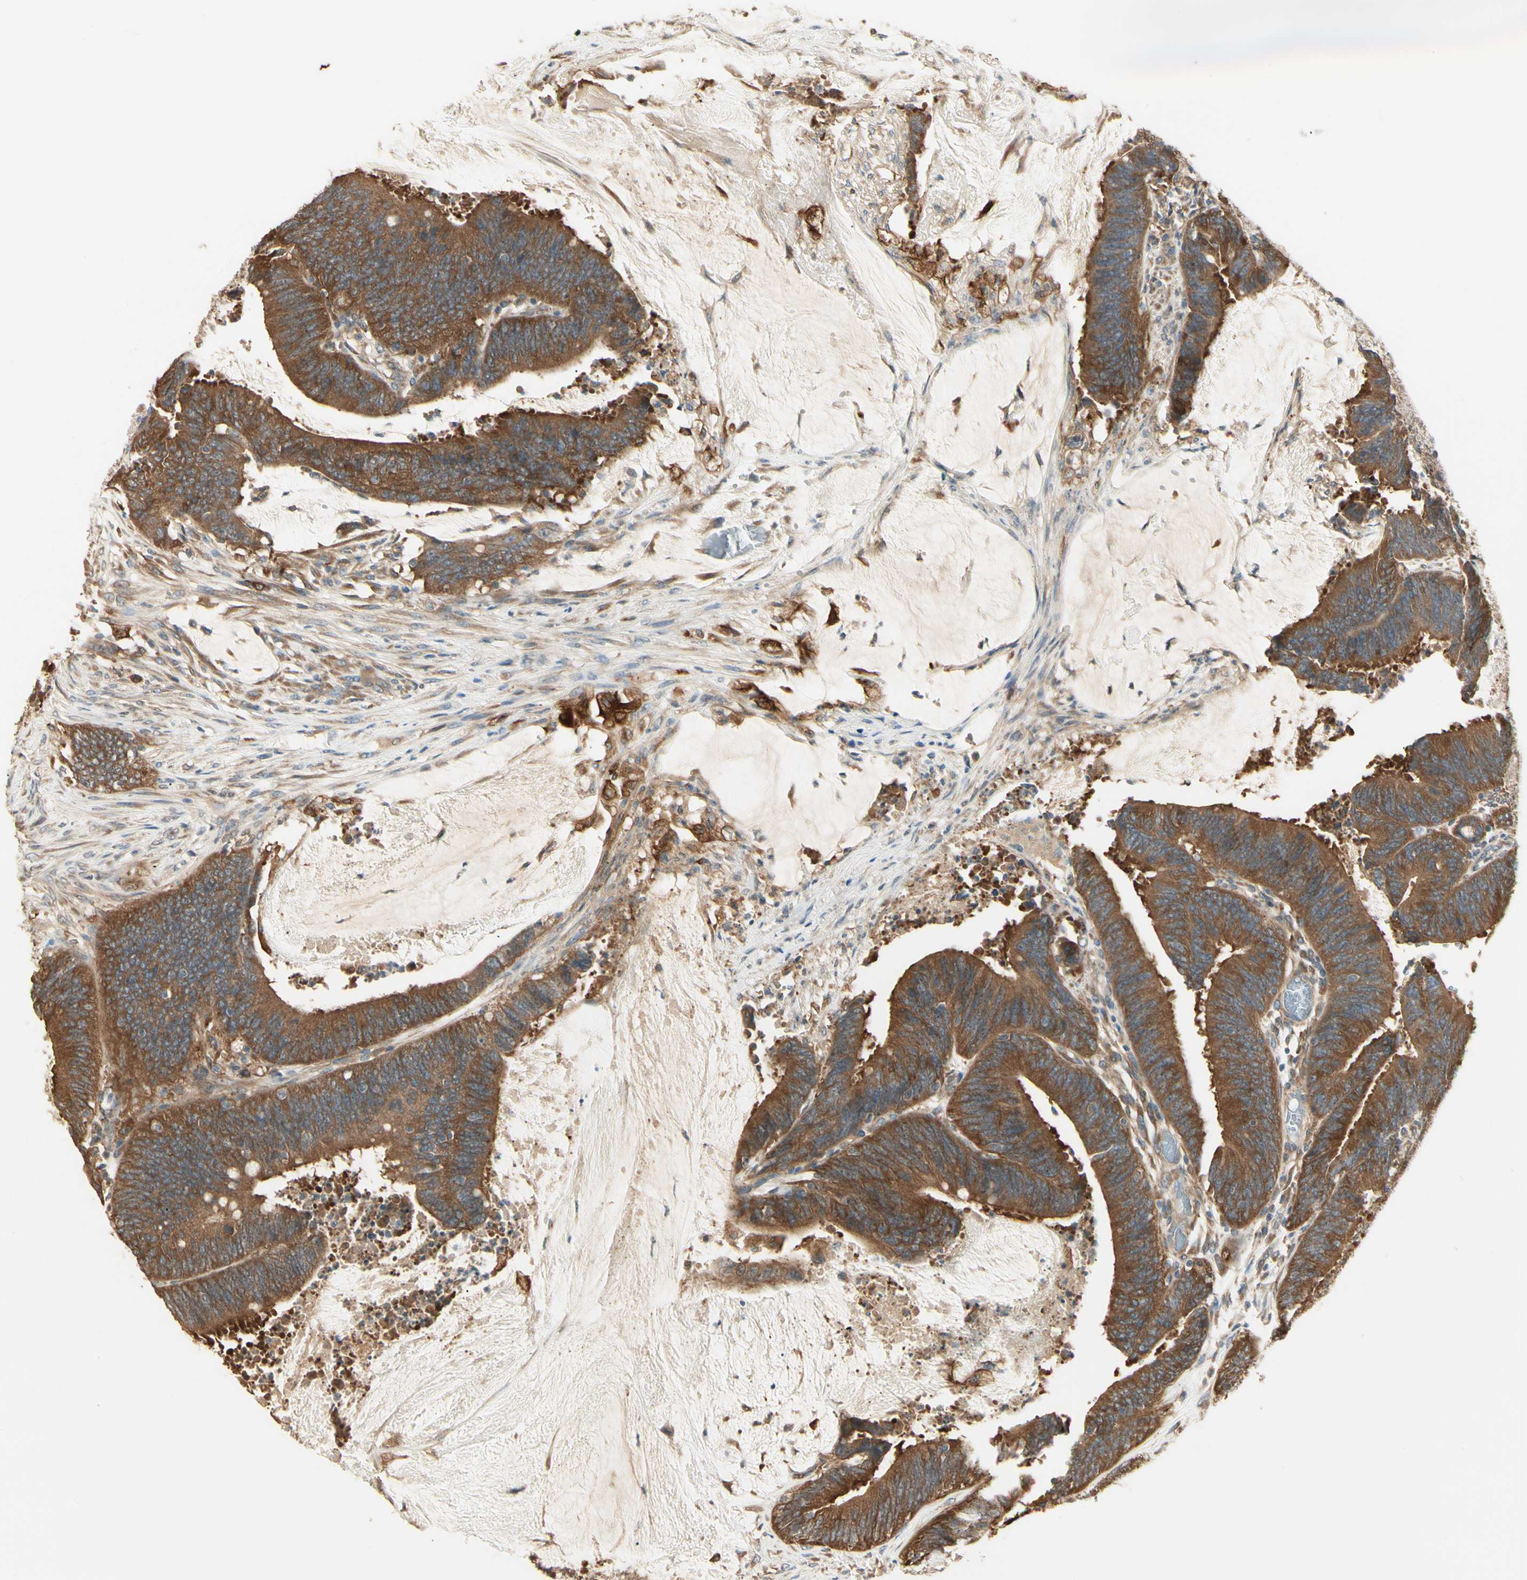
{"staining": {"intensity": "strong", "quantity": ">75%", "location": "cytoplasmic/membranous"}, "tissue": "colorectal cancer", "cell_type": "Tumor cells", "image_type": "cancer", "snomed": [{"axis": "morphology", "description": "Adenocarcinoma, NOS"}, {"axis": "topography", "description": "Rectum"}], "caption": "Human adenocarcinoma (colorectal) stained with a protein marker demonstrates strong staining in tumor cells.", "gene": "IRAG1", "patient": {"sex": "female", "age": 66}}